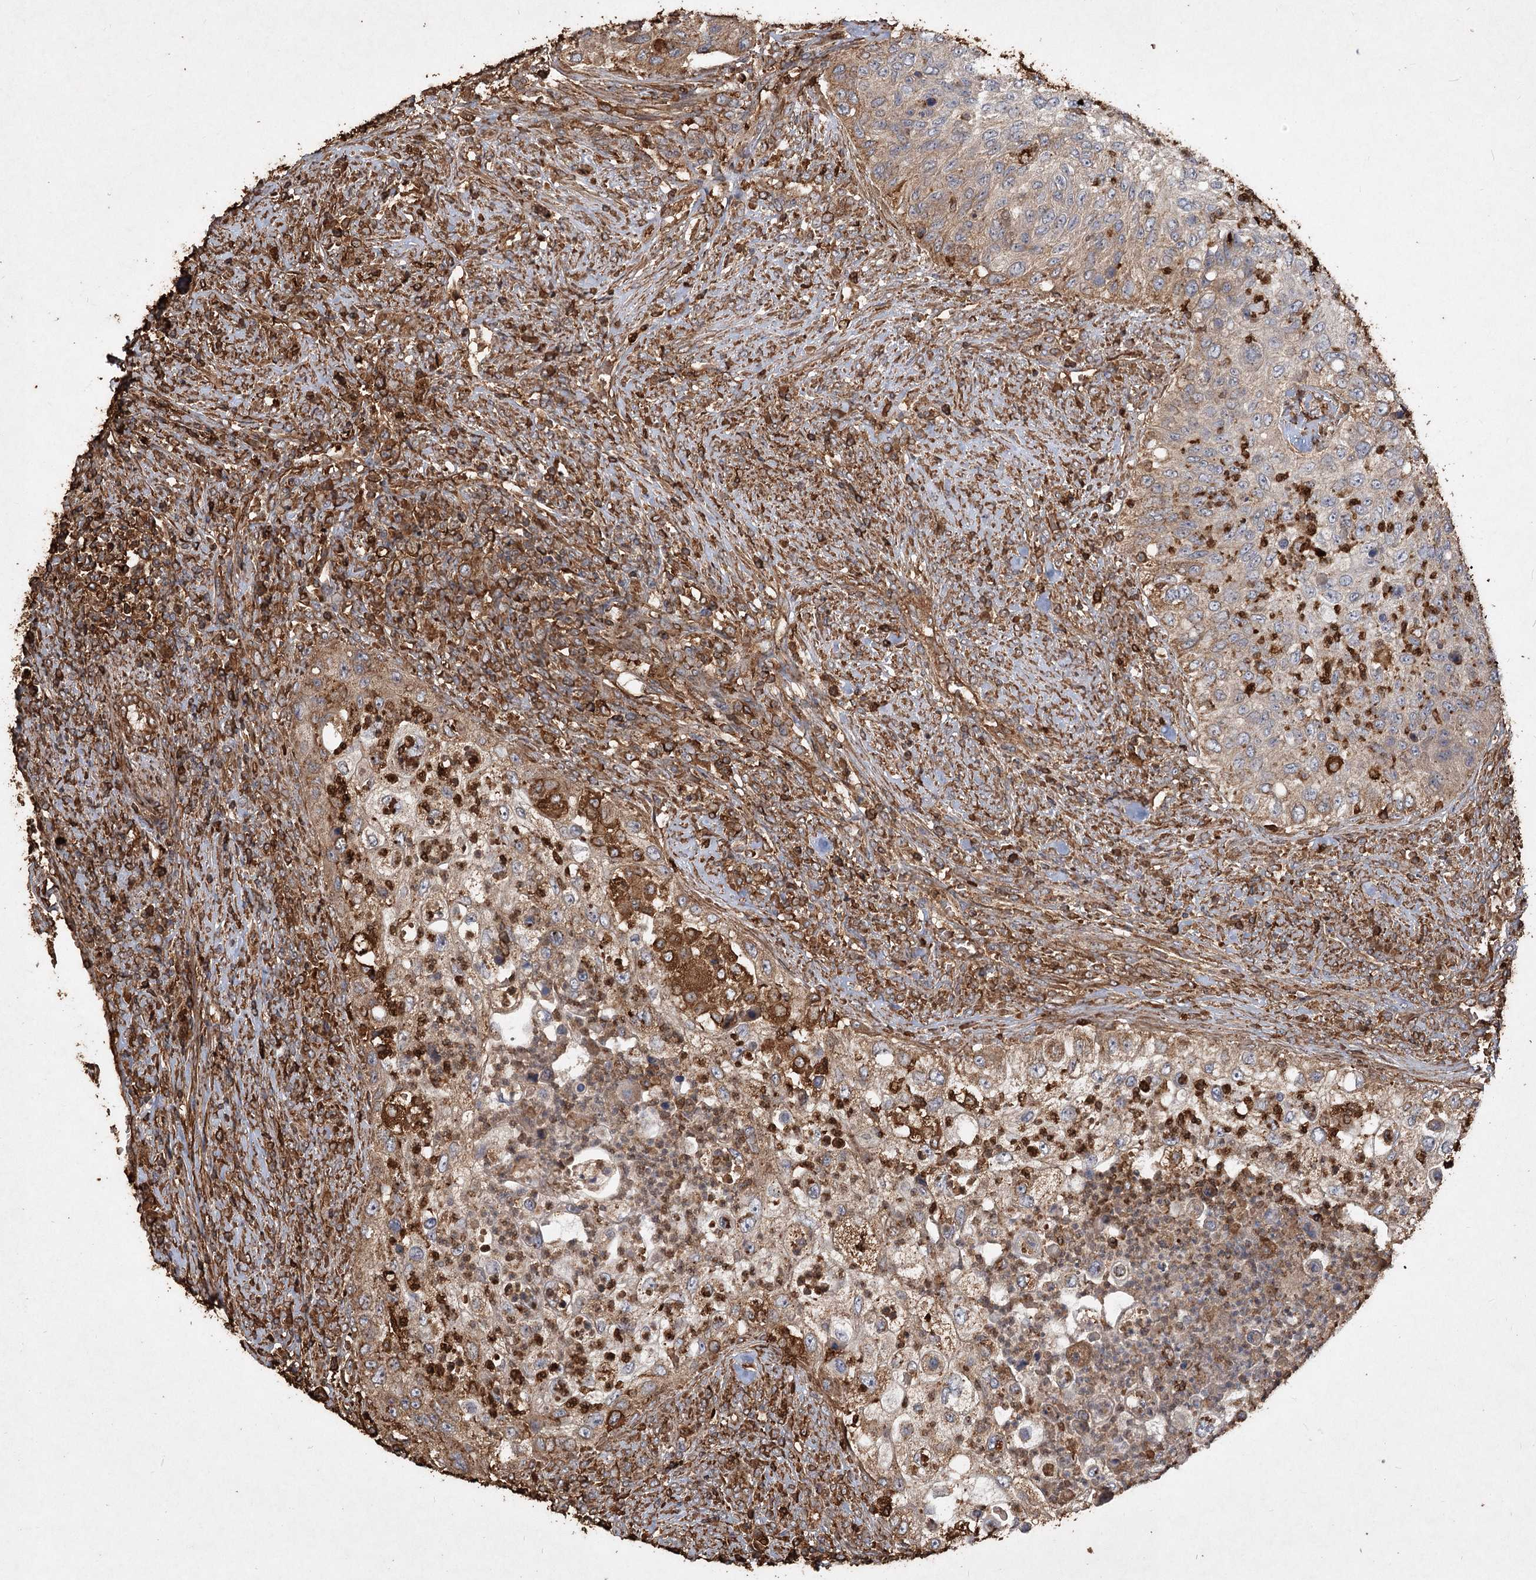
{"staining": {"intensity": "moderate", "quantity": "25%-75%", "location": "cytoplasmic/membranous"}, "tissue": "urothelial cancer", "cell_type": "Tumor cells", "image_type": "cancer", "snomed": [{"axis": "morphology", "description": "Urothelial carcinoma, High grade"}, {"axis": "topography", "description": "Urinary bladder"}], "caption": "Protein staining of urothelial carcinoma (high-grade) tissue exhibits moderate cytoplasmic/membranous expression in about 25%-75% of tumor cells. The staining was performed using DAB (3,3'-diaminobenzidine) to visualize the protein expression in brown, while the nuclei were stained in blue with hematoxylin (Magnification: 20x).", "gene": "PIK3C2A", "patient": {"sex": "female", "age": 60}}